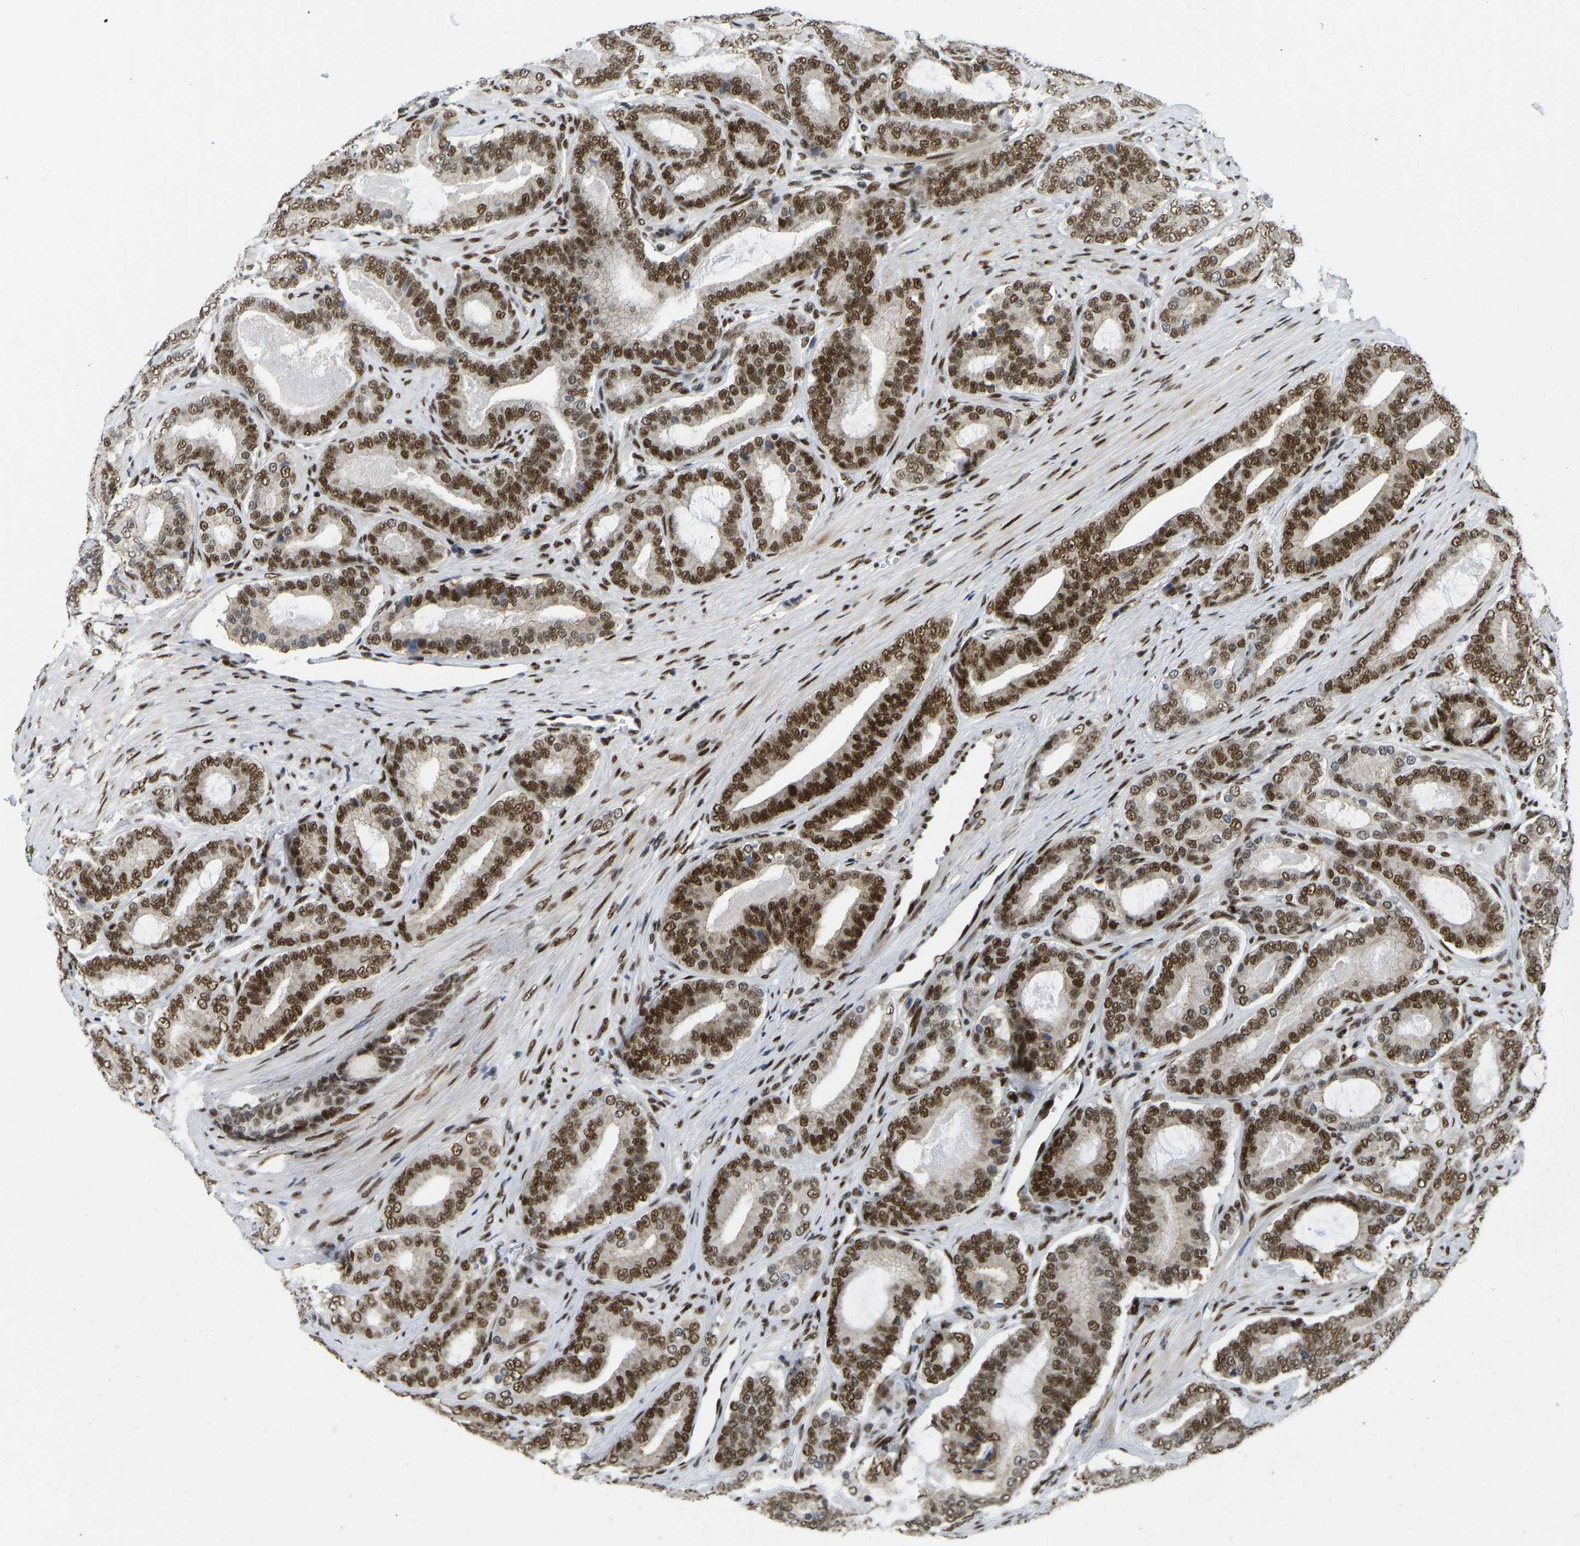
{"staining": {"intensity": "strong", "quantity": ">75%", "location": "nuclear"}, "tissue": "prostate cancer", "cell_type": "Tumor cells", "image_type": "cancer", "snomed": [{"axis": "morphology", "description": "Adenocarcinoma, High grade"}, {"axis": "topography", "description": "Prostate"}], "caption": "Human high-grade adenocarcinoma (prostate) stained for a protein (brown) displays strong nuclear positive positivity in about >75% of tumor cells.", "gene": "FOXK1", "patient": {"sex": "male", "age": 60}}